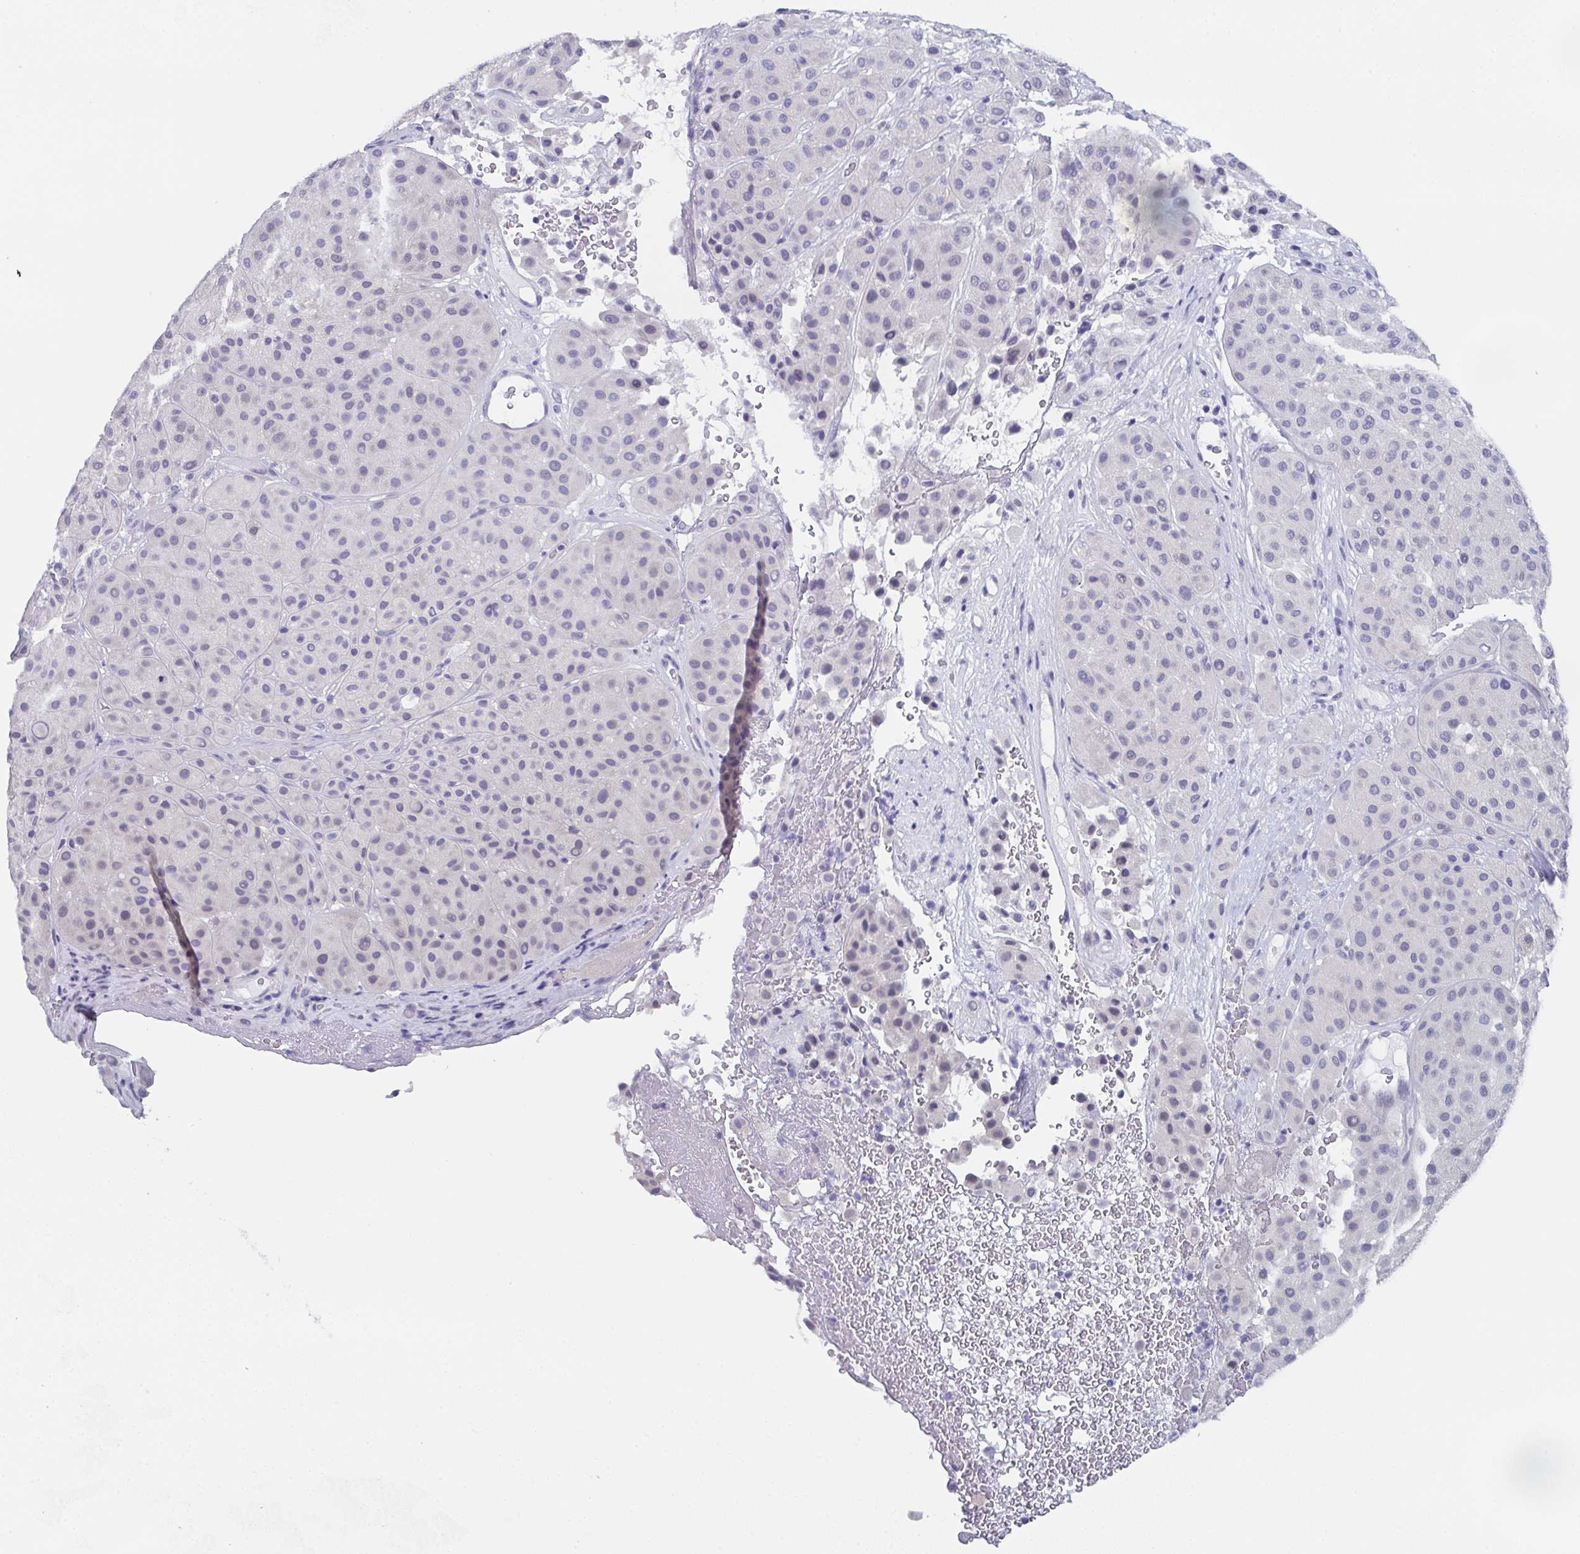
{"staining": {"intensity": "negative", "quantity": "none", "location": "none"}, "tissue": "melanoma", "cell_type": "Tumor cells", "image_type": "cancer", "snomed": [{"axis": "morphology", "description": "Malignant melanoma, Metastatic site"}, {"axis": "topography", "description": "Smooth muscle"}], "caption": "Tumor cells show no significant expression in melanoma.", "gene": "DYDC2", "patient": {"sex": "male", "age": 41}}